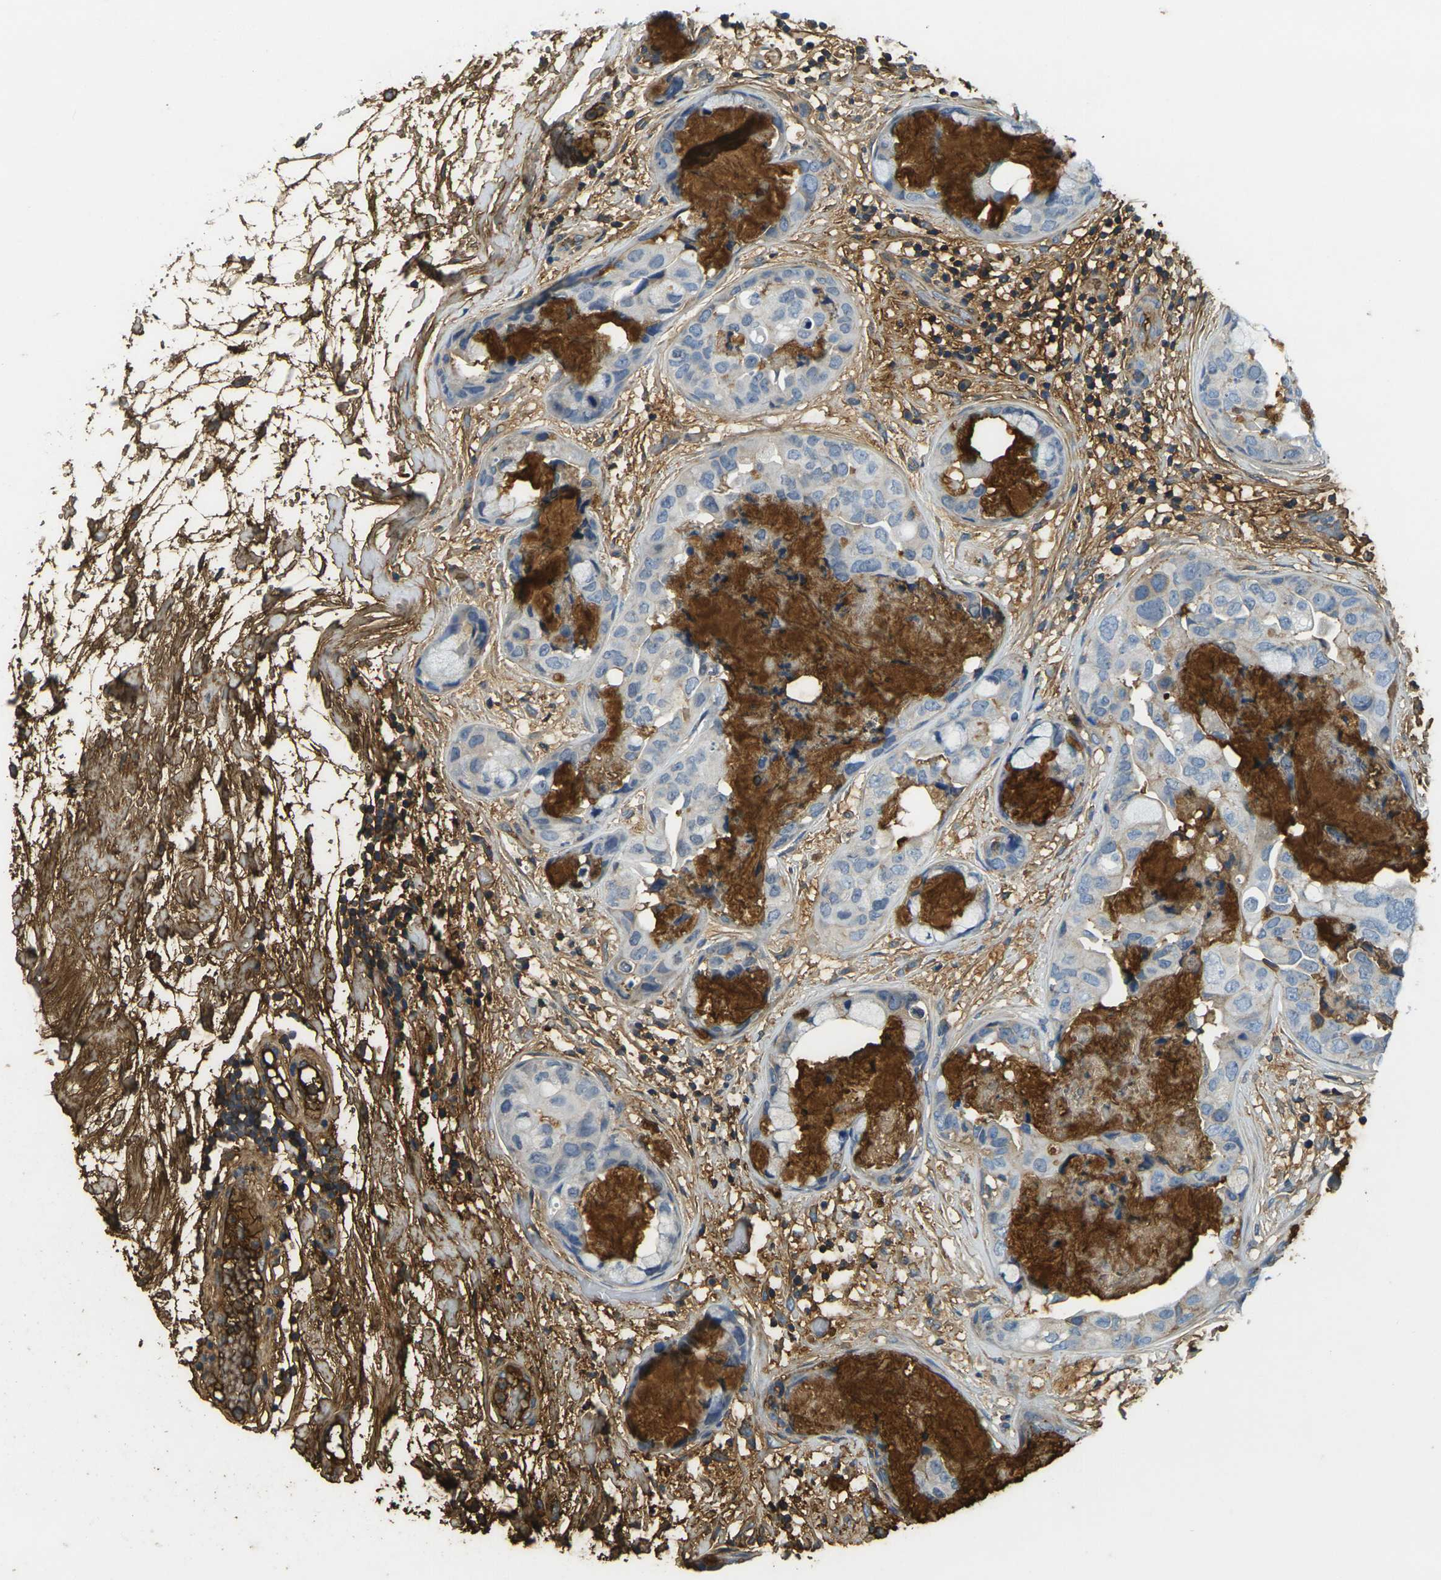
{"staining": {"intensity": "negative", "quantity": "none", "location": "none"}, "tissue": "breast cancer", "cell_type": "Tumor cells", "image_type": "cancer", "snomed": [{"axis": "morphology", "description": "Duct carcinoma"}, {"axis": "topography", "description": "Breast"}], "caption": "High power microscopy histopathology image of an IHC micrograph of breast infiltrating ductal carcinoma, revealing no significant expression in tumor cells.", "gene": "PLCD1", "patient": {"sex": "female", "age": 40}}